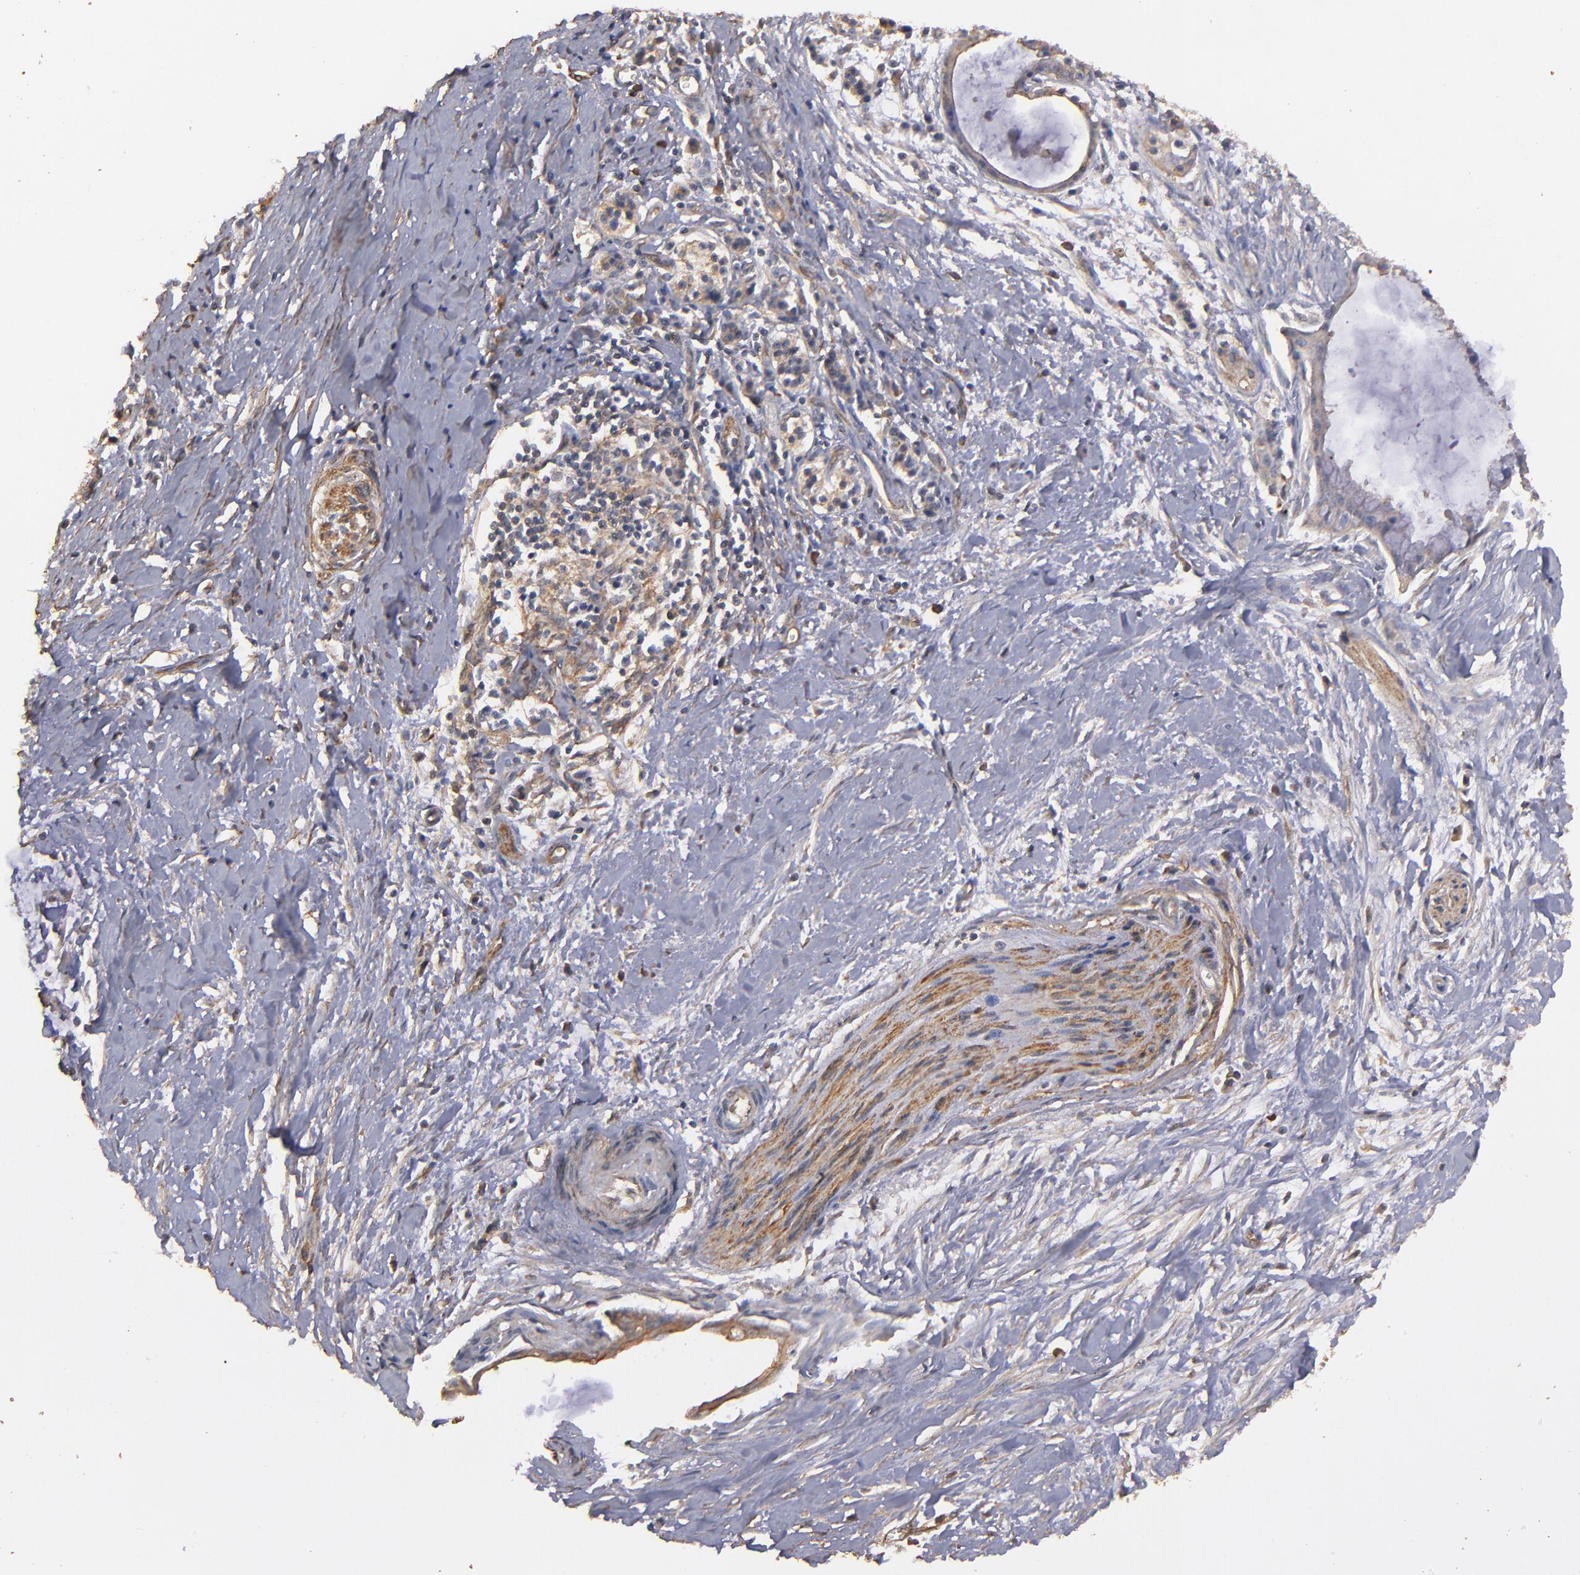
{"staining": {"intensity": "weak", "quantity": ">75%", "location": "cytoplasmic/membranous"}, "tissue": "pancreatic cancer", "cell_type": "Tumor cells", "image_type": "cancer", "snomed": [{"axis": "morphology", "description": "Adenocarcinoma, NOS"}, {"axis": "topography", "description": "Pancreas"}], "caption": "Immunohistochemistry (IHC) (DAB) staining of human adenocarcinoma (pancreatic) demonstrates weak cytoplasmic/membranous protein expression in about >75% of tumor cells. (Stains: DAB (3,3'-diaminobenzidine) in brown, nuclei in blue, Microscopy: brightfield microscopy at high magnification).", "gene": "DMD", "patient": {"sex": "male", "age": 59}}